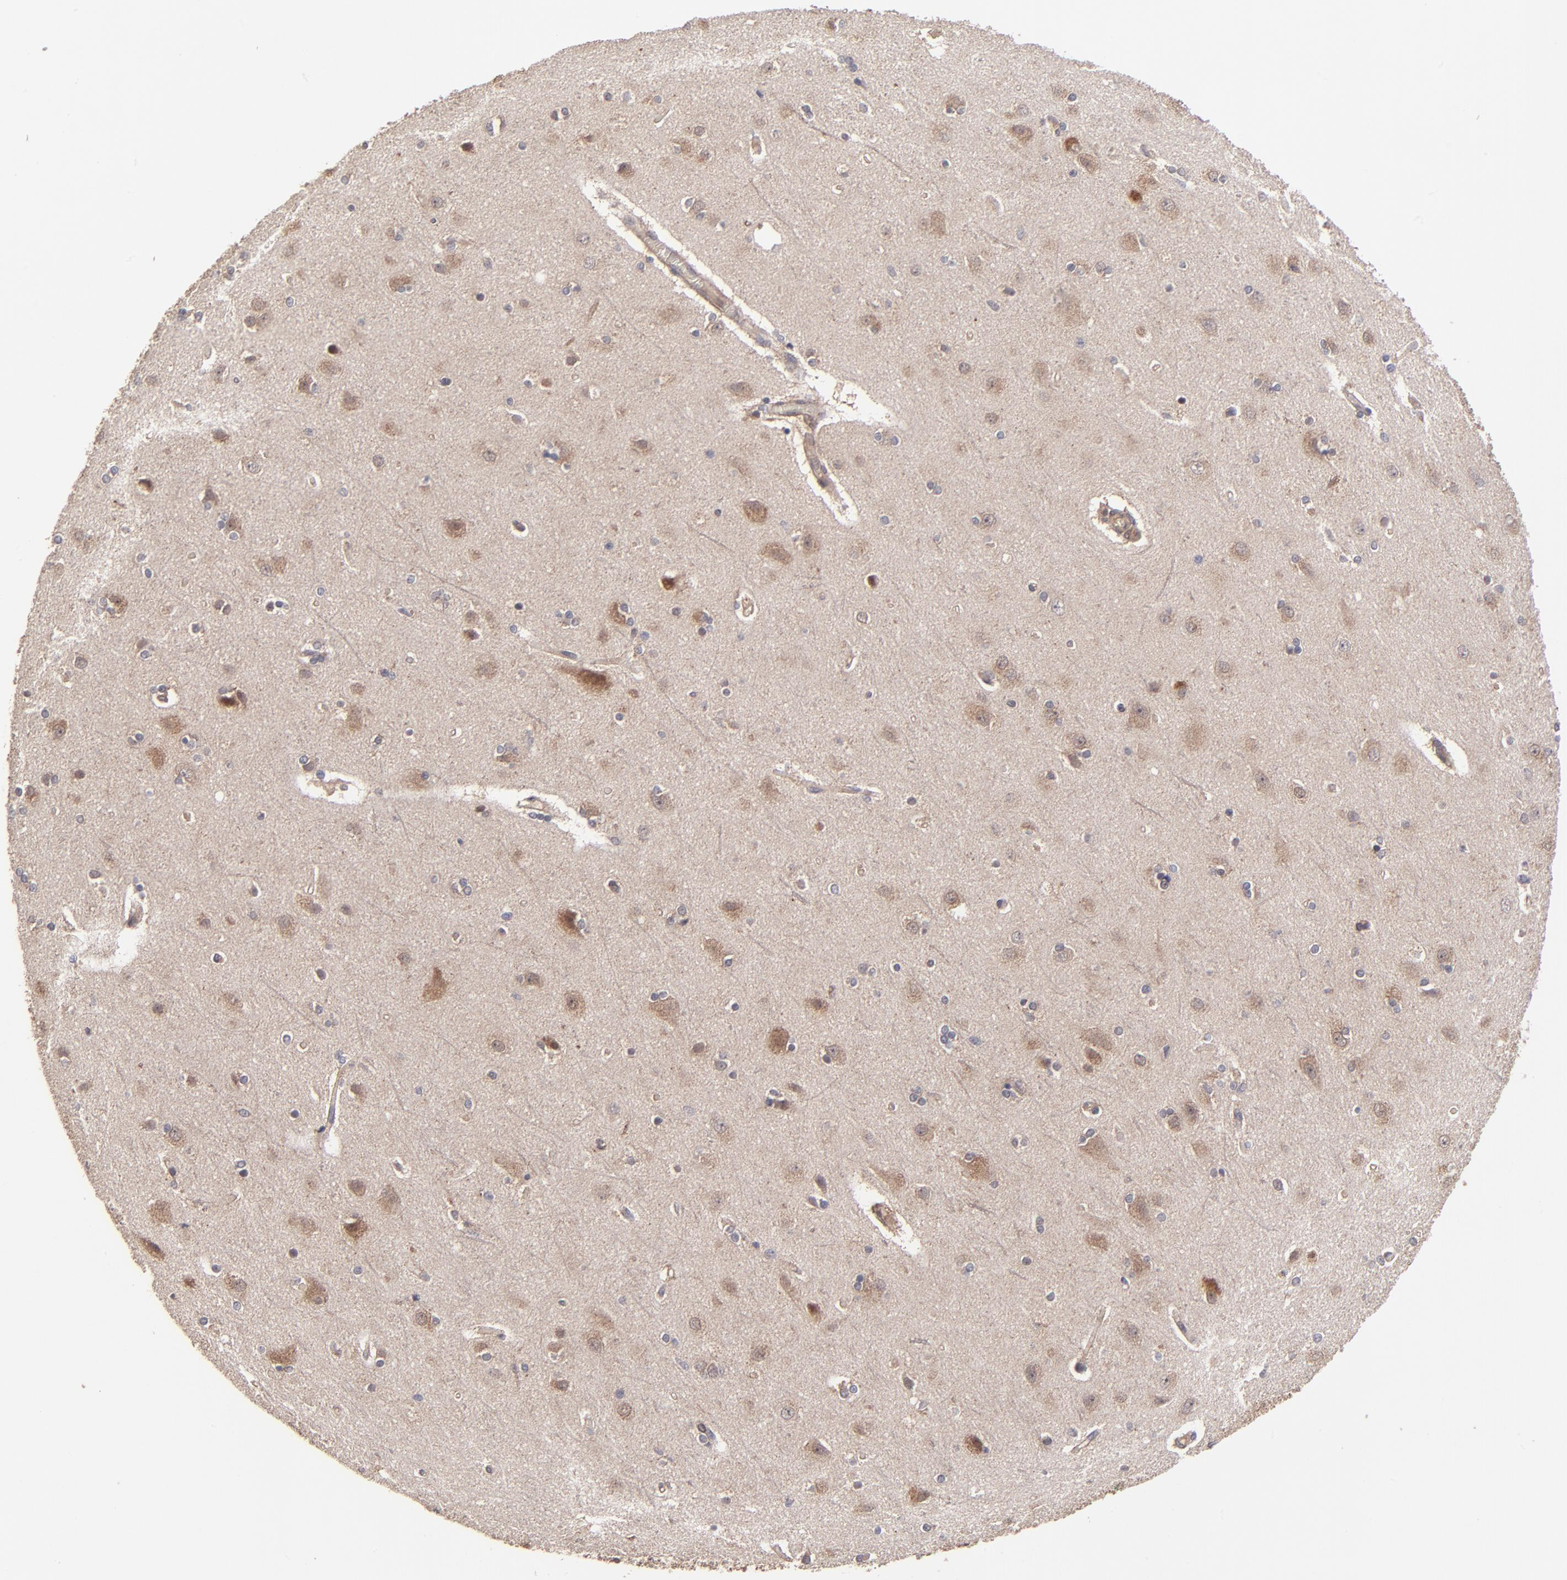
{"staining": {"intensity": "weak", "quantity": "25%-75%", "location": "cytoplasmic/membranous"}, "tissue": "cerebral cortex", "cell_type": "Endothelial cells", "image_type": "normal", "snomed": [{"axis": "morphology", "description": "Normal tissue, NOS"}, {"axis": "topography", "description": "Cerebral cortex"}], "caption": "Brown immunohistochemical staining in unremarkable human cerebral cortex demonstrates weak cytoplasmic/membranous staining in approximately 25%-75% of endothelial cells. (Brightfield microscopy of DAB IHC at high magnification).", "gene": "BAIAP2L2", "patient": {"sex": "female", "age": 54}}